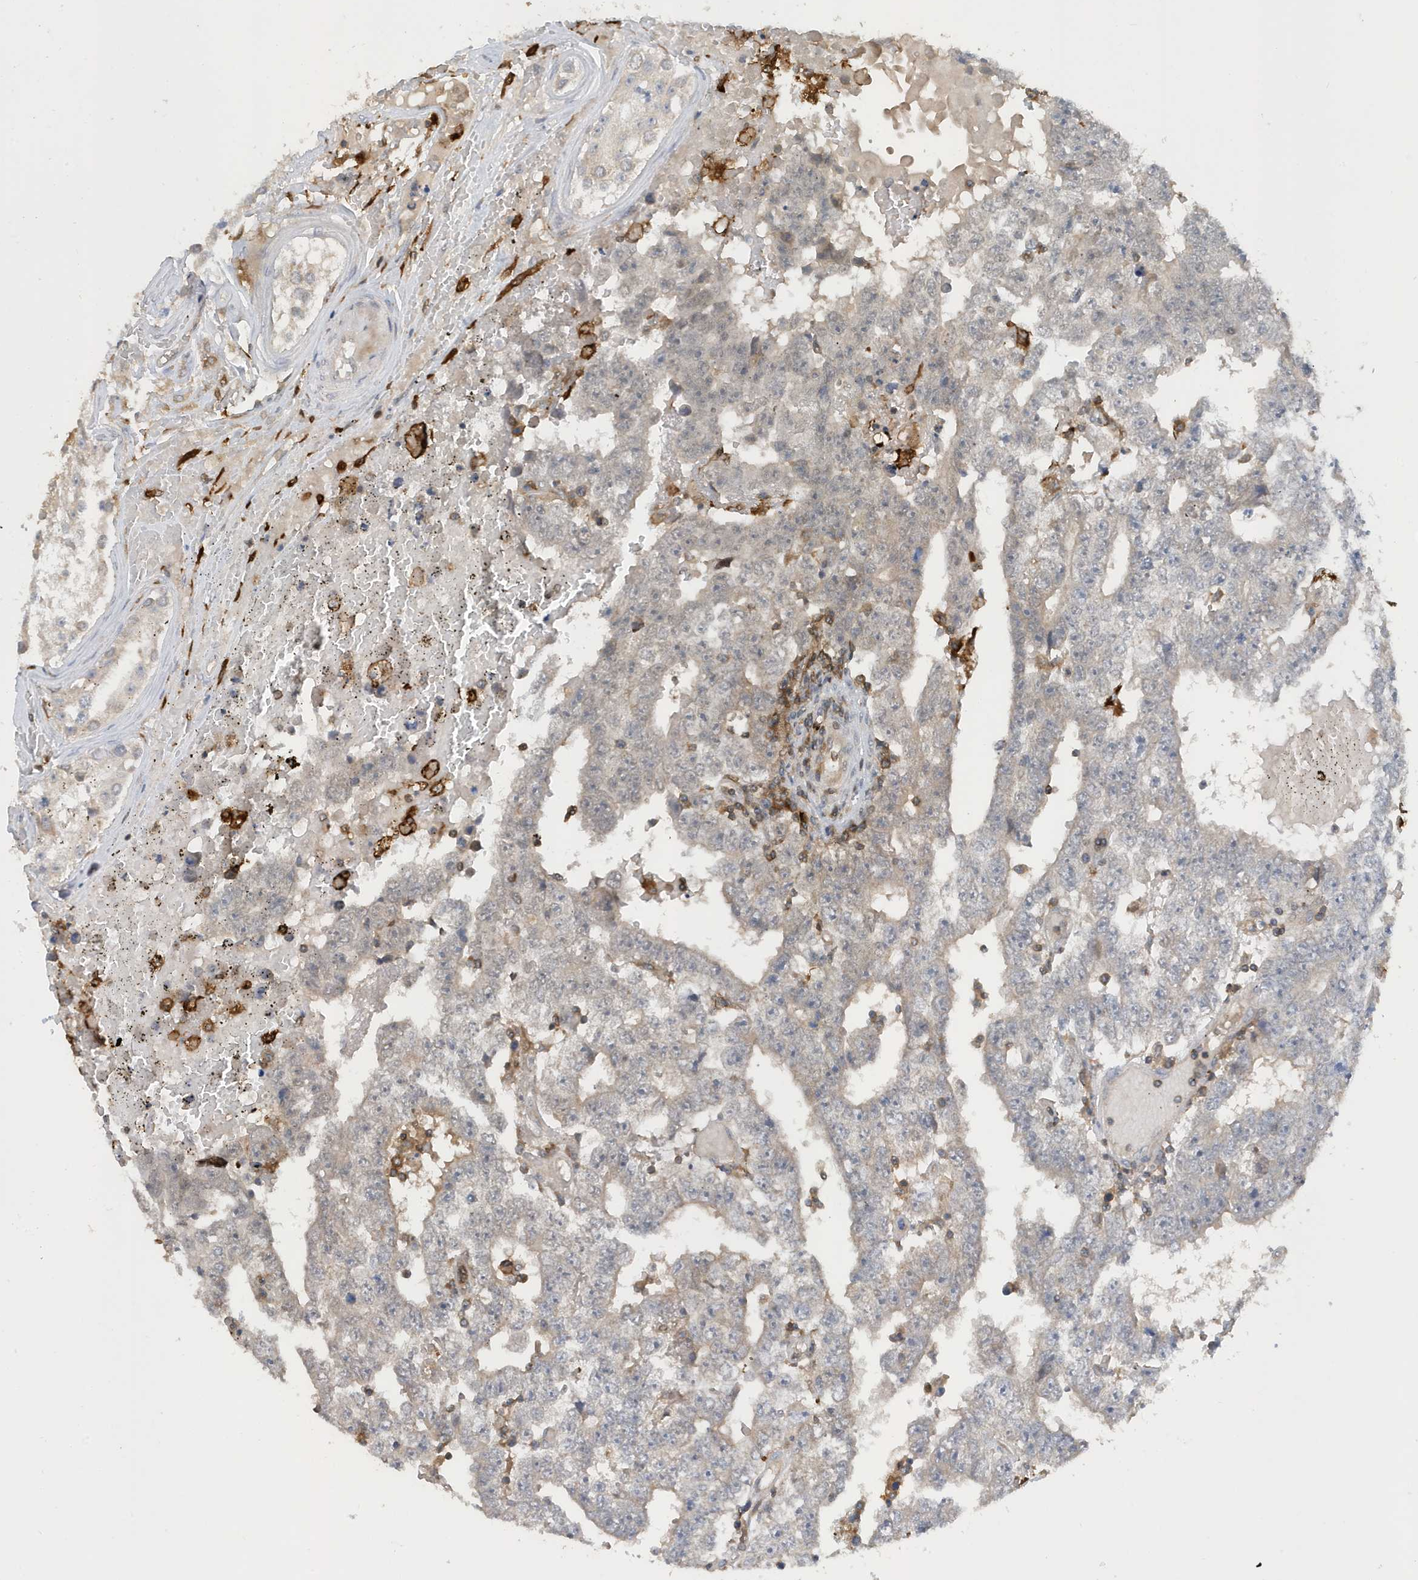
{"staining": {"intensity": "negative", "quantity": "none", "location": "none"}, "tissue": "testis cancer", "cell_type": "Tumor cells", "image_type": "cancer", "snomed": [{"axis": "morphology", "description": "Carcinoma, Embryonal, NOS"}, {"axis": "topography", "description": "Testis"}], "caption": "Testis cancer was stained to show a protein in brown. There is no significant positivity in tumor cells.", "gene": "NSUN3", "patient": {"sex": "male", "age": 25}}